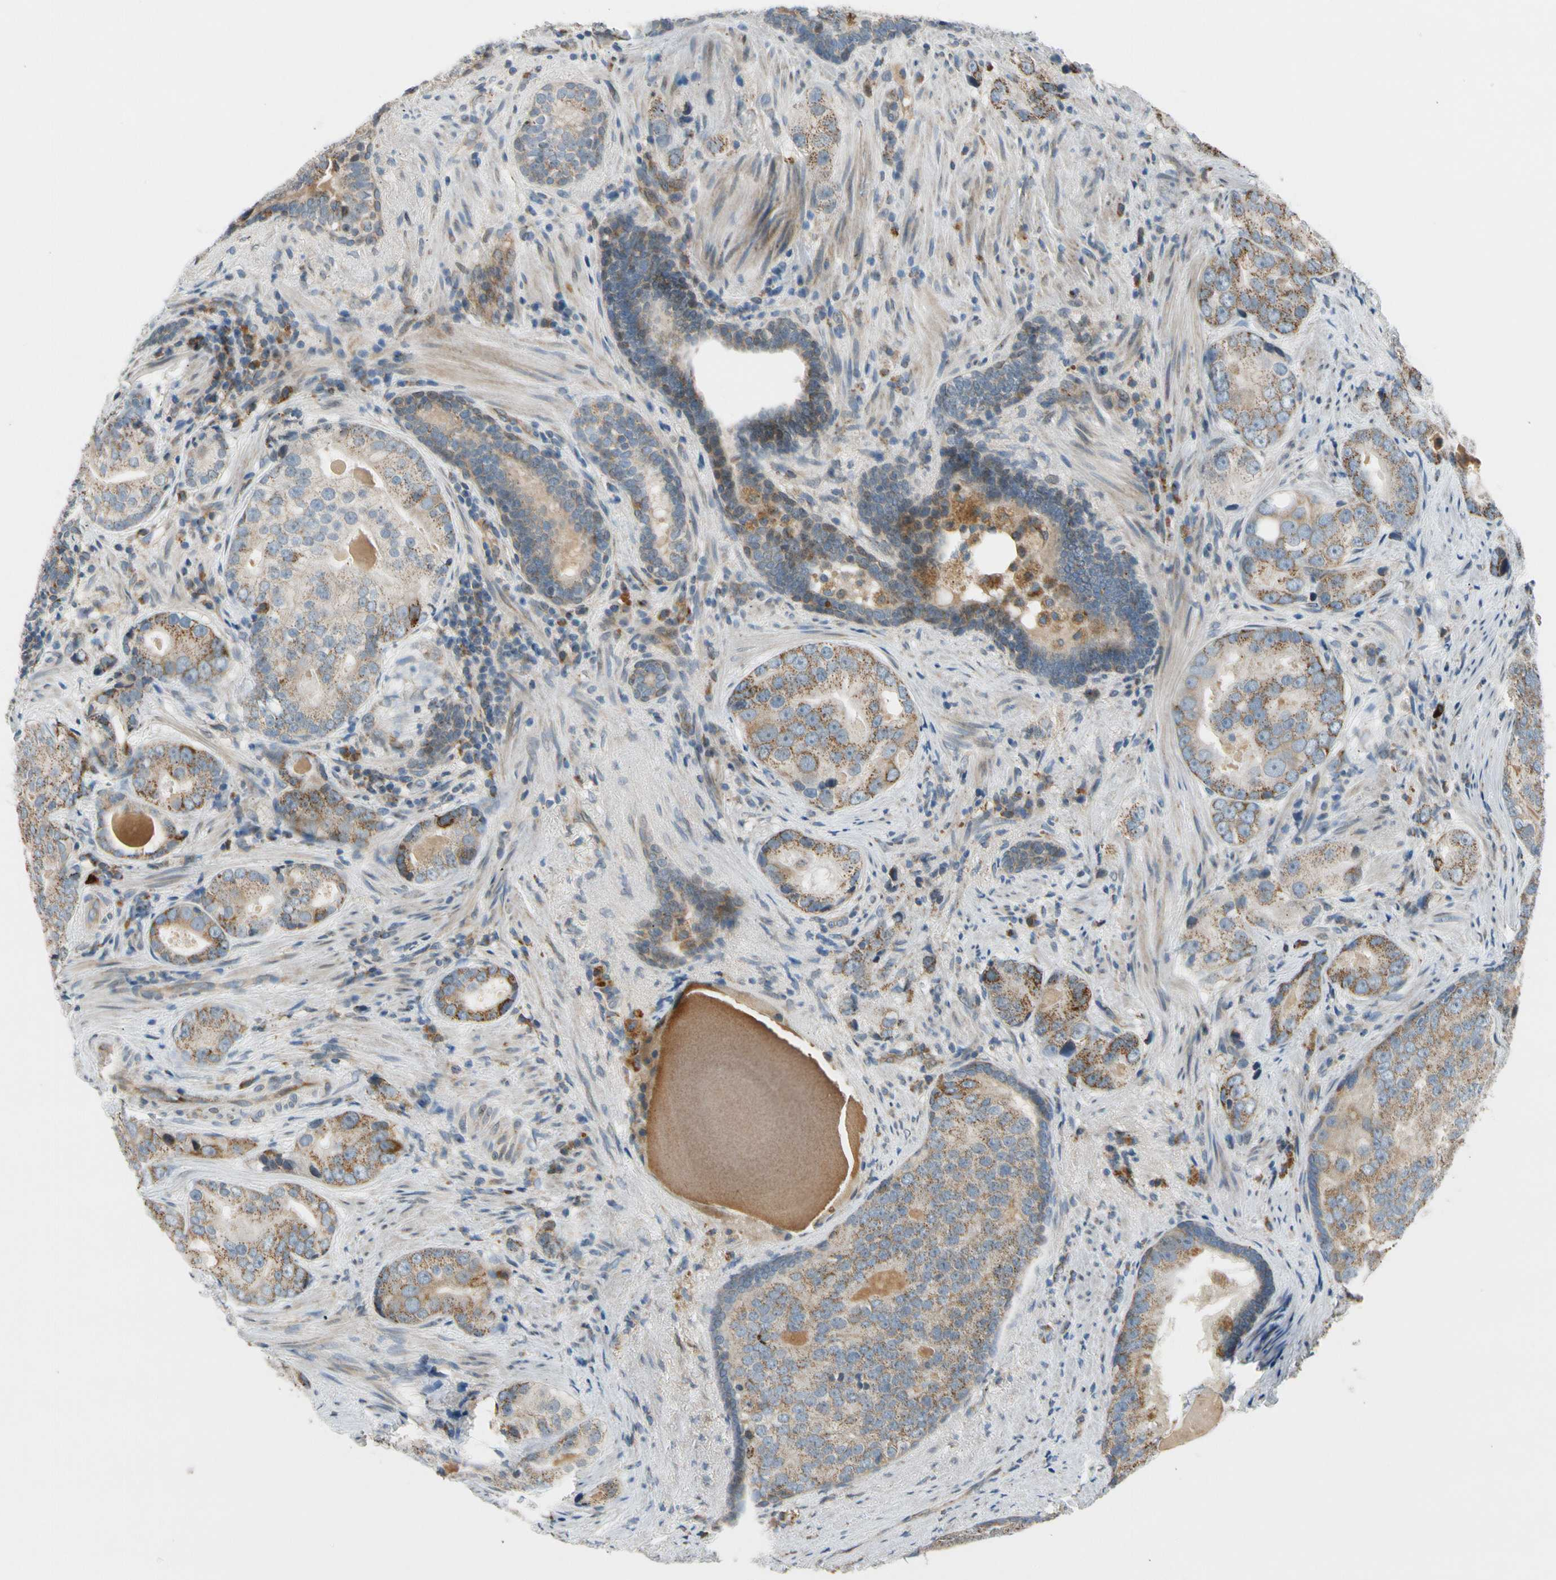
{"staining": {"intensity": "weak", "quantity": ">75%", "location": "cytoplasmic/membranous"}, "tissue": "prostate cancer", "cell_type": "Tumor cells", "image_type": "cancer", "snomed": [{"axis": "morphology", "description": "Adenocarcinoma, High grade"}, {"axis": "topography", "description": "Prostate"}], "caption": "High-grade adenocarcinoma (prostate) stained with a protein marker exhibits weak staining in tumor cells.", "gene": "NPHP3", "patient": {"sex": "male", "age": 66}}